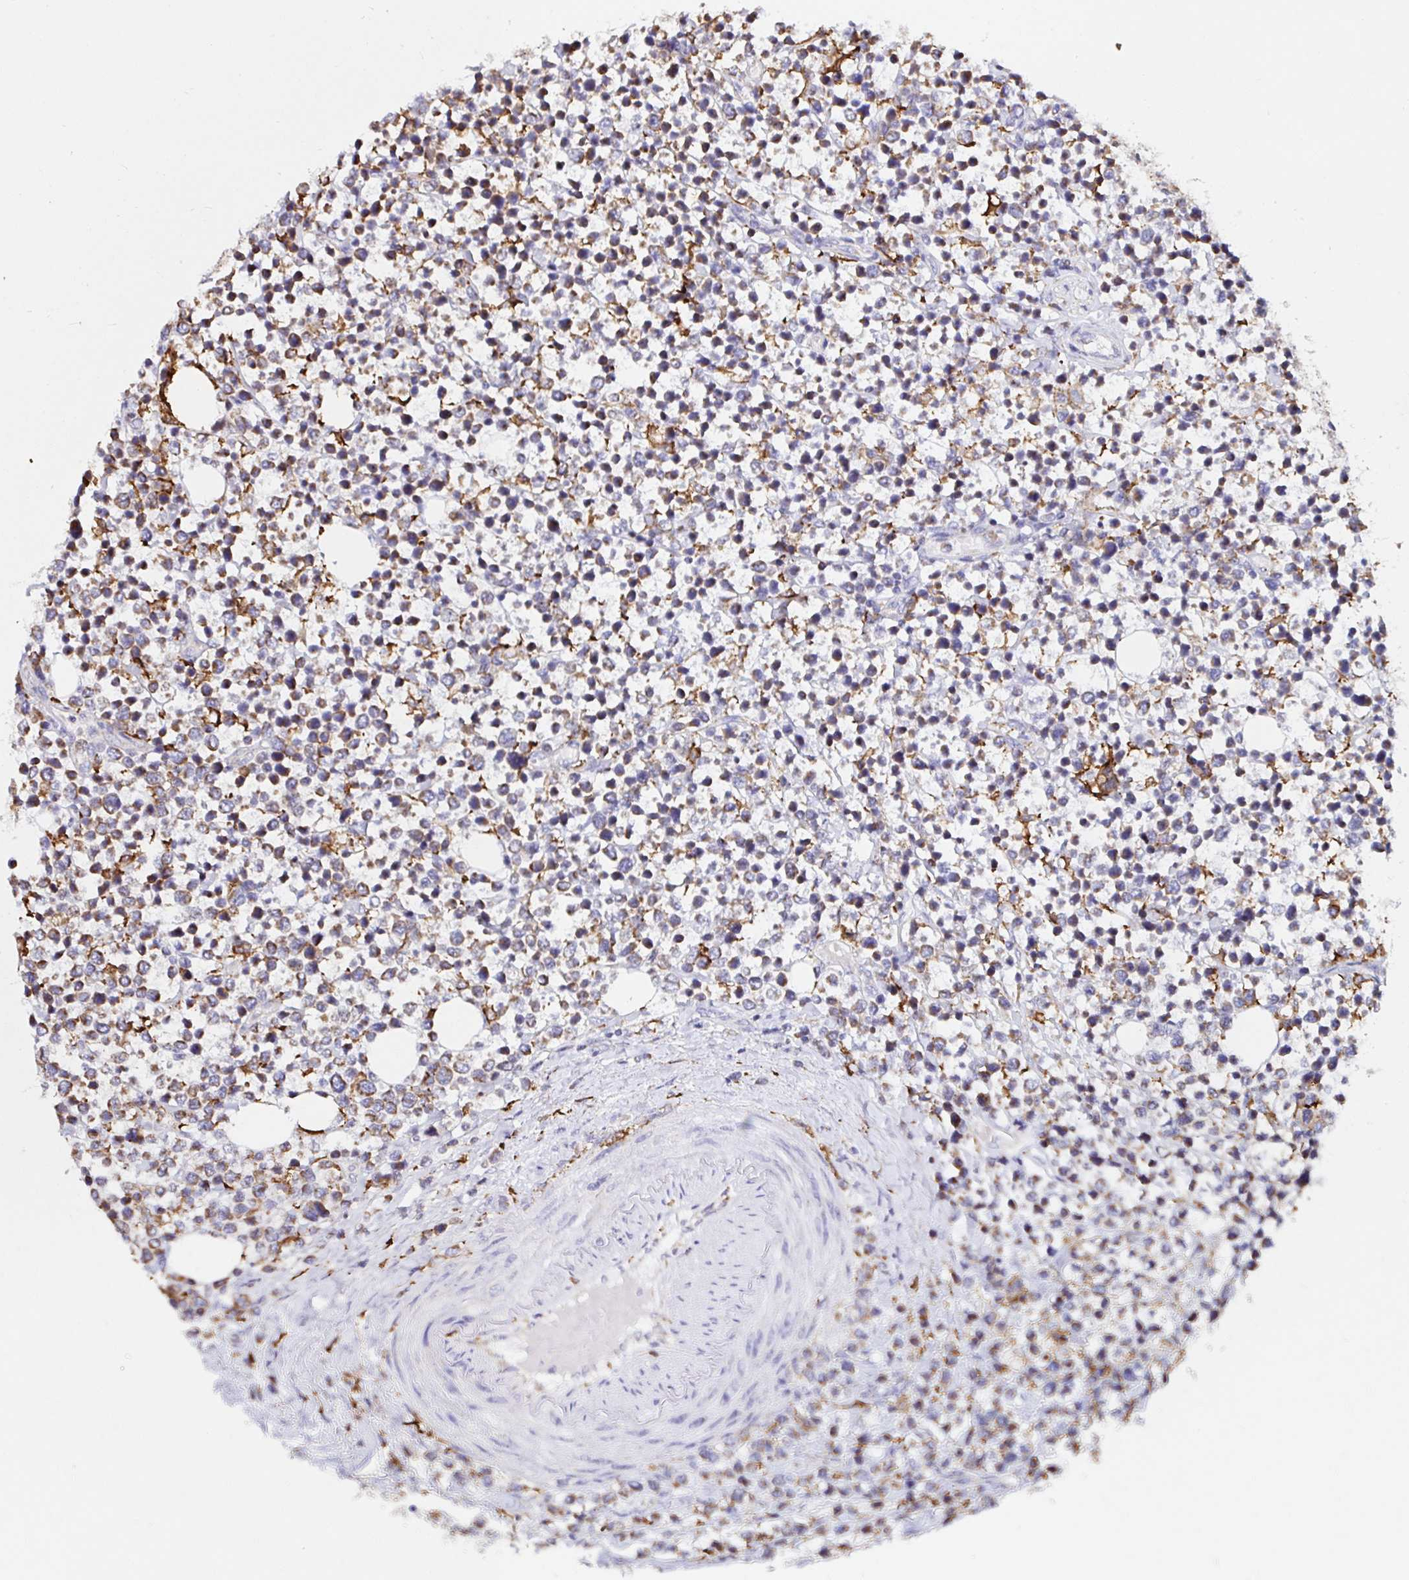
{"staining": {"intensity": "moderate", "quantity": "<25%", "location": "cytoplasmic/membranous"}, "tissue": "lymphoma", "cell_type": "Tumor cells", "image_type": "cancer", "snomed": [{"axis": "morphology", "description": "Malignant lymphoma, non-Hodgkin's type, Low grade"}, {"axis": "topography", "description": "Lymph node"}], "caption": "Low-grade malignant lymphoma, non-Hodgkin's type was stained to show a protein in brown. There is low levels of moderate cytoplasmic/membranous positivity in about <25% of tumor cells.", "gene": "MSR1", "patient": {"sex": "male", "age": 60}}